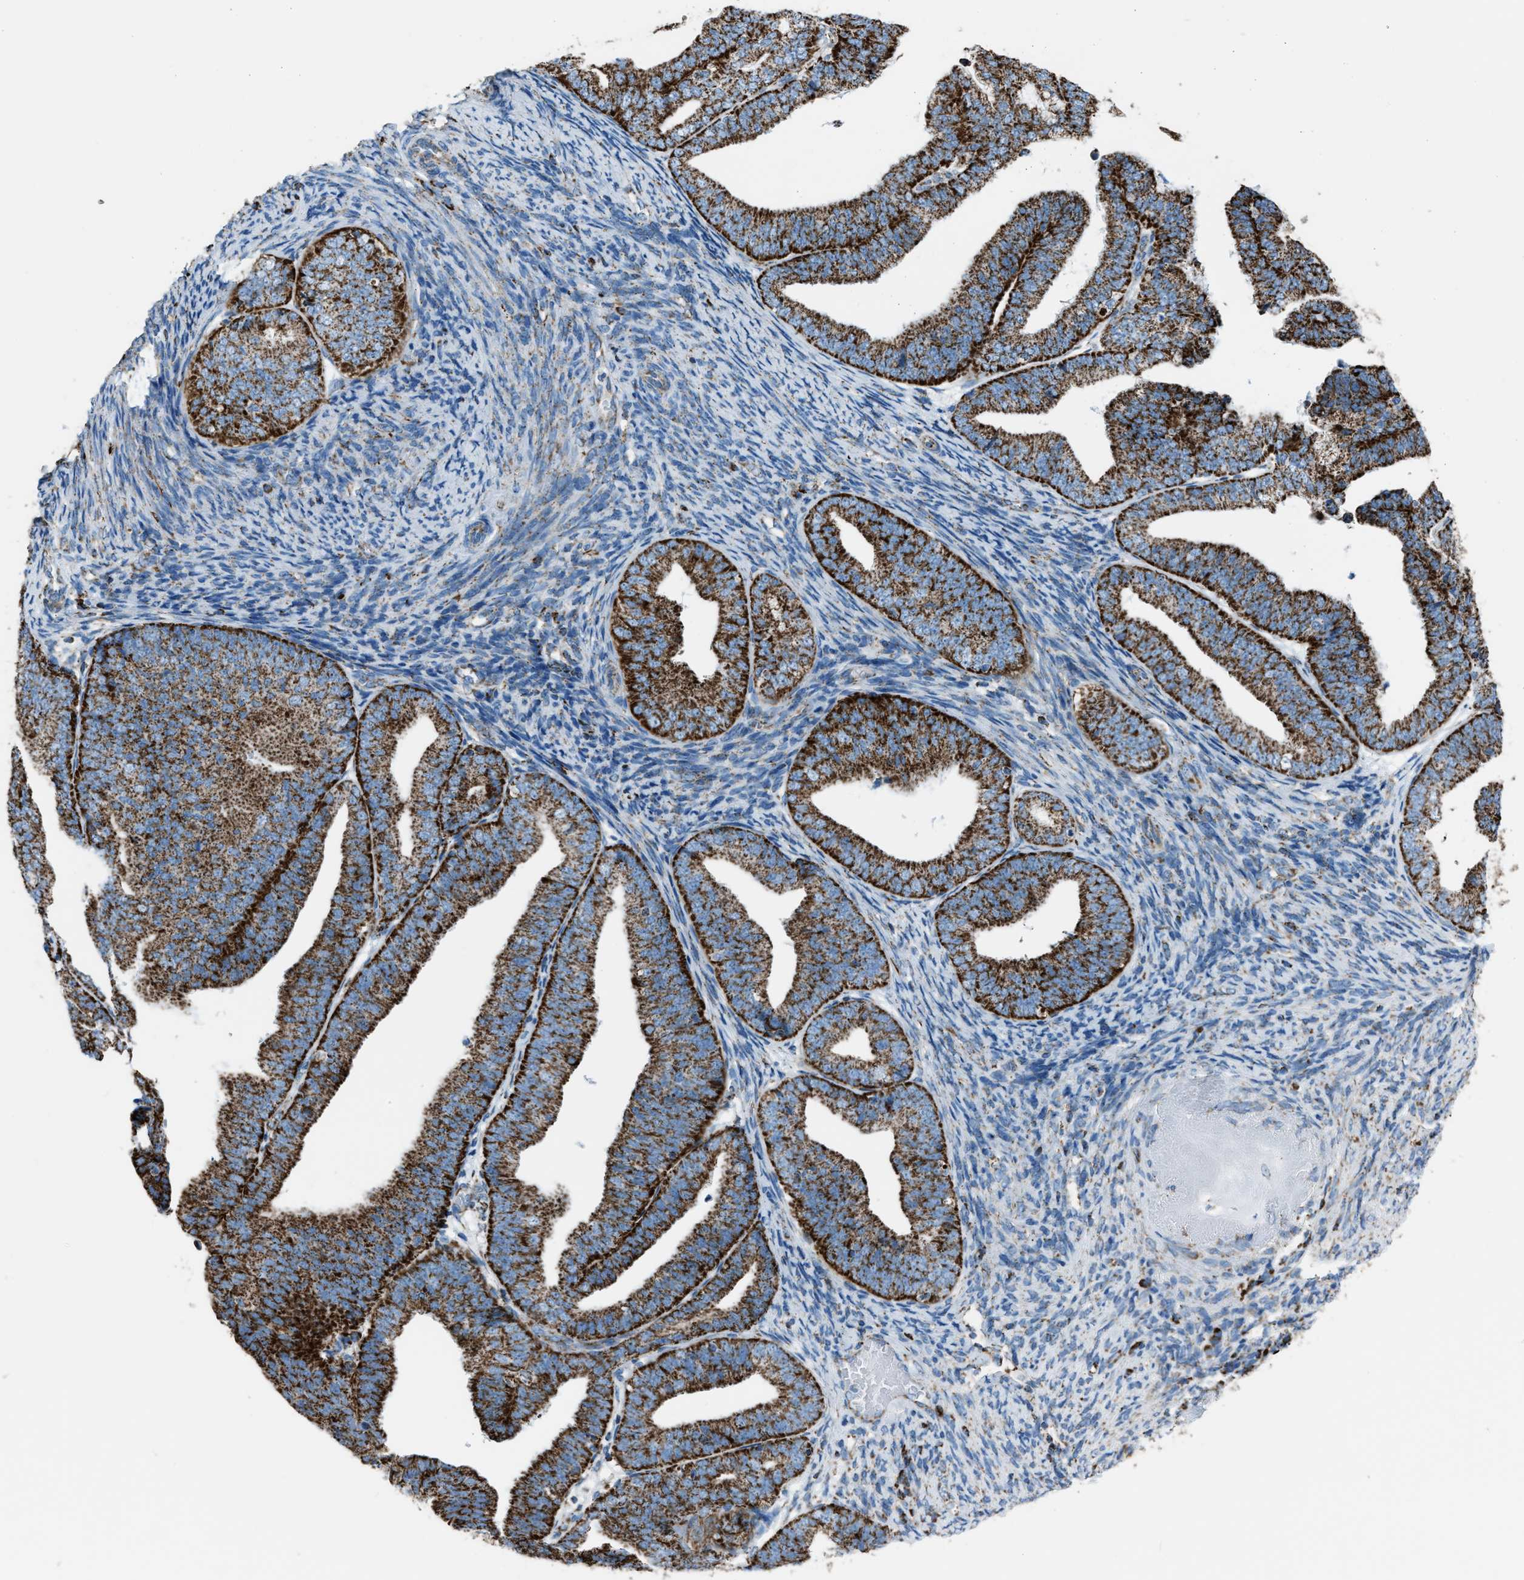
{"staining": {"intensity": "strong", "quantity": ">75%", "location": "cytoplasmic/membranous"}, "tissue": "endometrial cancer", "cell_type": "Tumor cells", "image_type": "cancer", "snomed": [{"axis": "morphology", "description": "Adenocarcinoma, NOS"}, {"axis": "topography", "description": "Endometrium"}], "caption": "Immunohistochemical staining of human endometrial adenocarcinoma exhibits high levels of strong cytoplasmic/membranous protein positivity in approximately >75% of tumor cells.", "gene": "MDH2", "patient": {"sex": "female", "age": 63}}